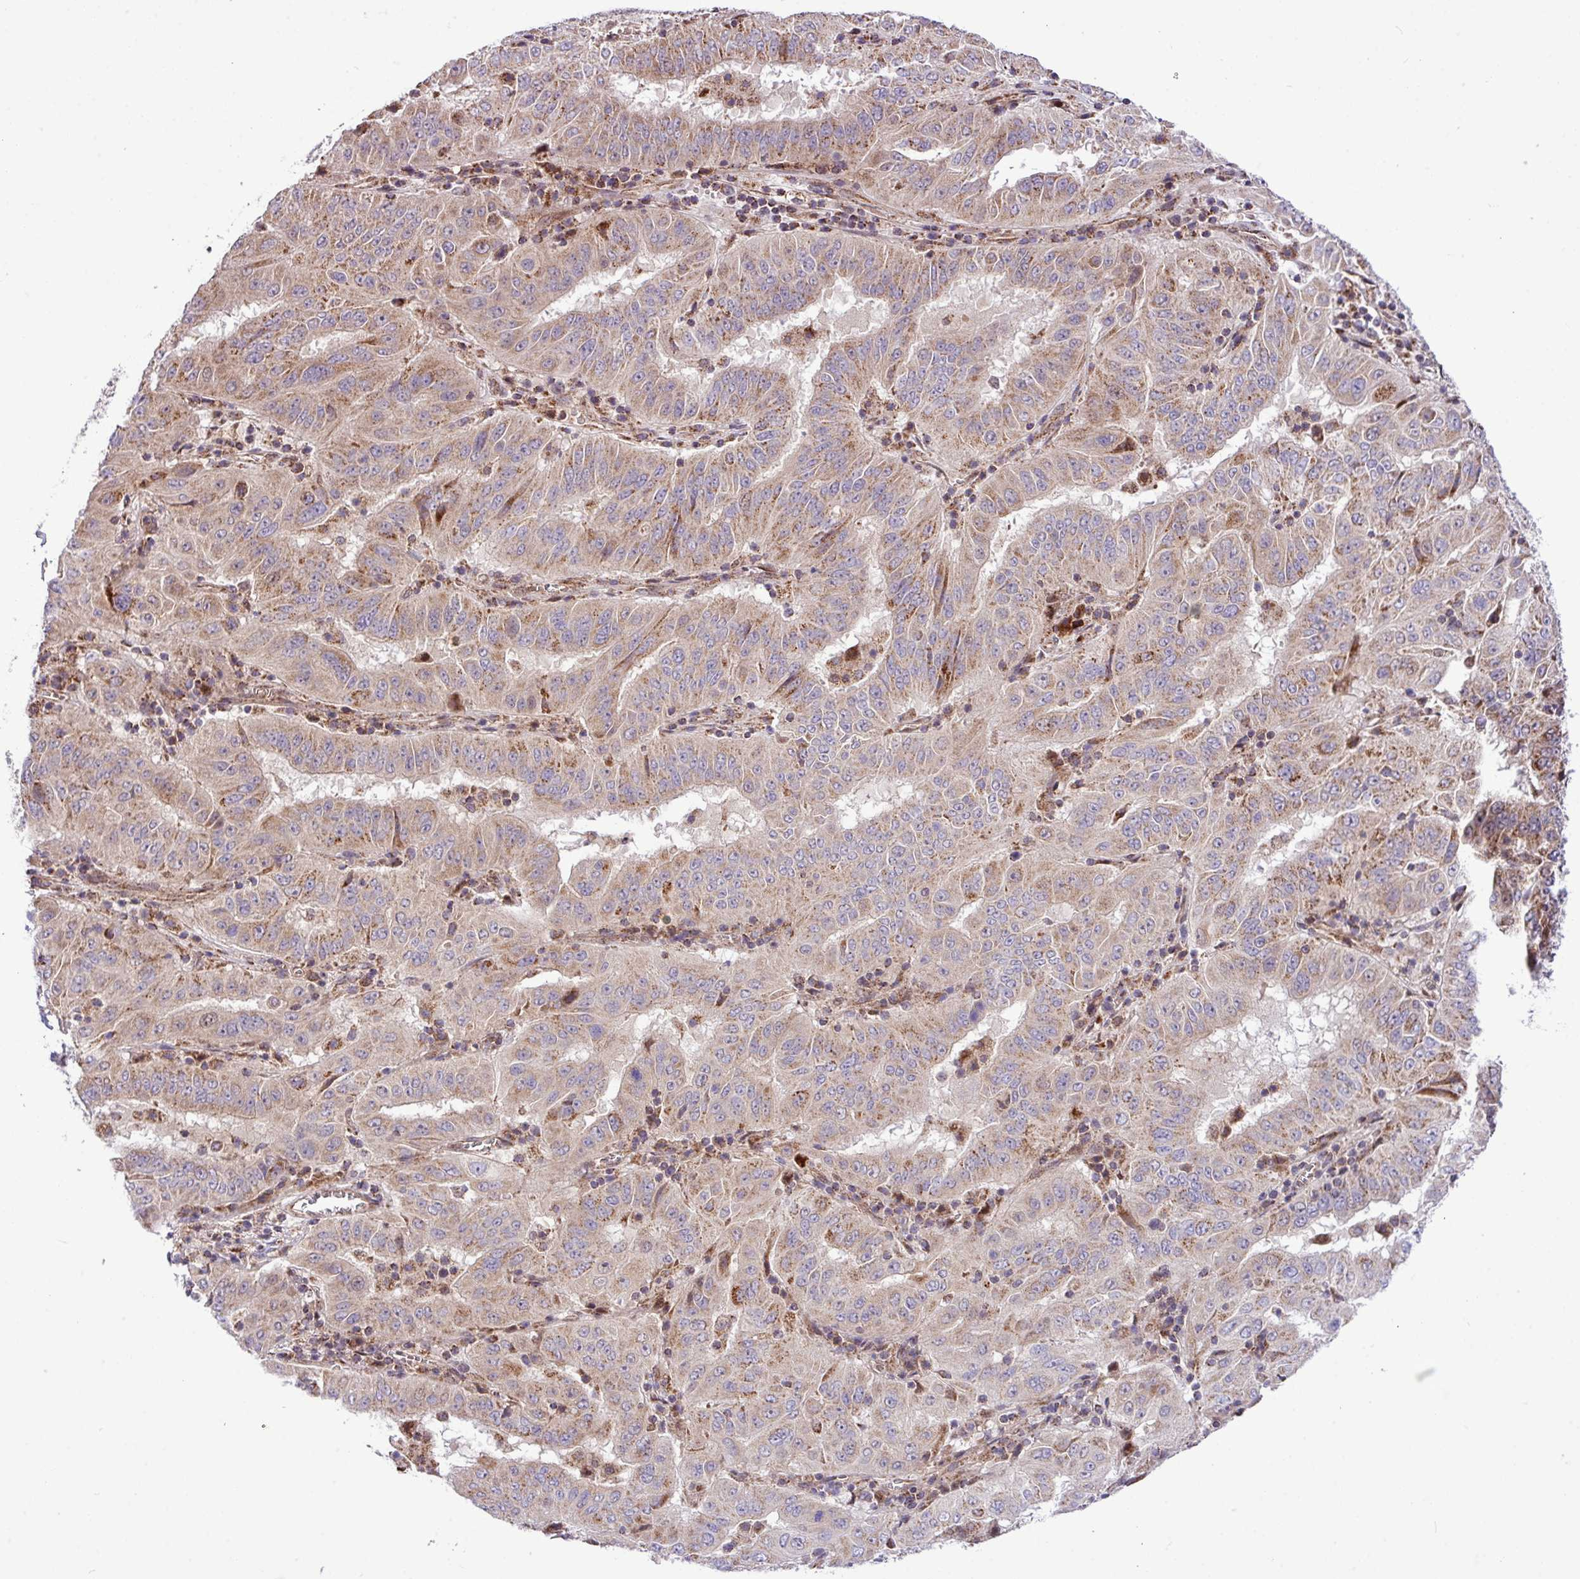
{"staining": {"intensity": "moderate", "quantity": "25%-75%", "location": "cytoplasmic/membranous"}, "tissue": "pancreatic cancer", "cell_type": "Tumor cells", "image_type": "cancer", "snomed": [{"axis": "morphology", "description": "Adenocarcinoma, NOS"}, {"axis": "topography", "description": "Pancreas"}], "caption": "Pancreatic cancer (adenocarcinoma) stained with a protein marker shows moderate staining in tumor cells.", "gene": "B3GNT9", "patient": {"sex": "male", "age": 63}}